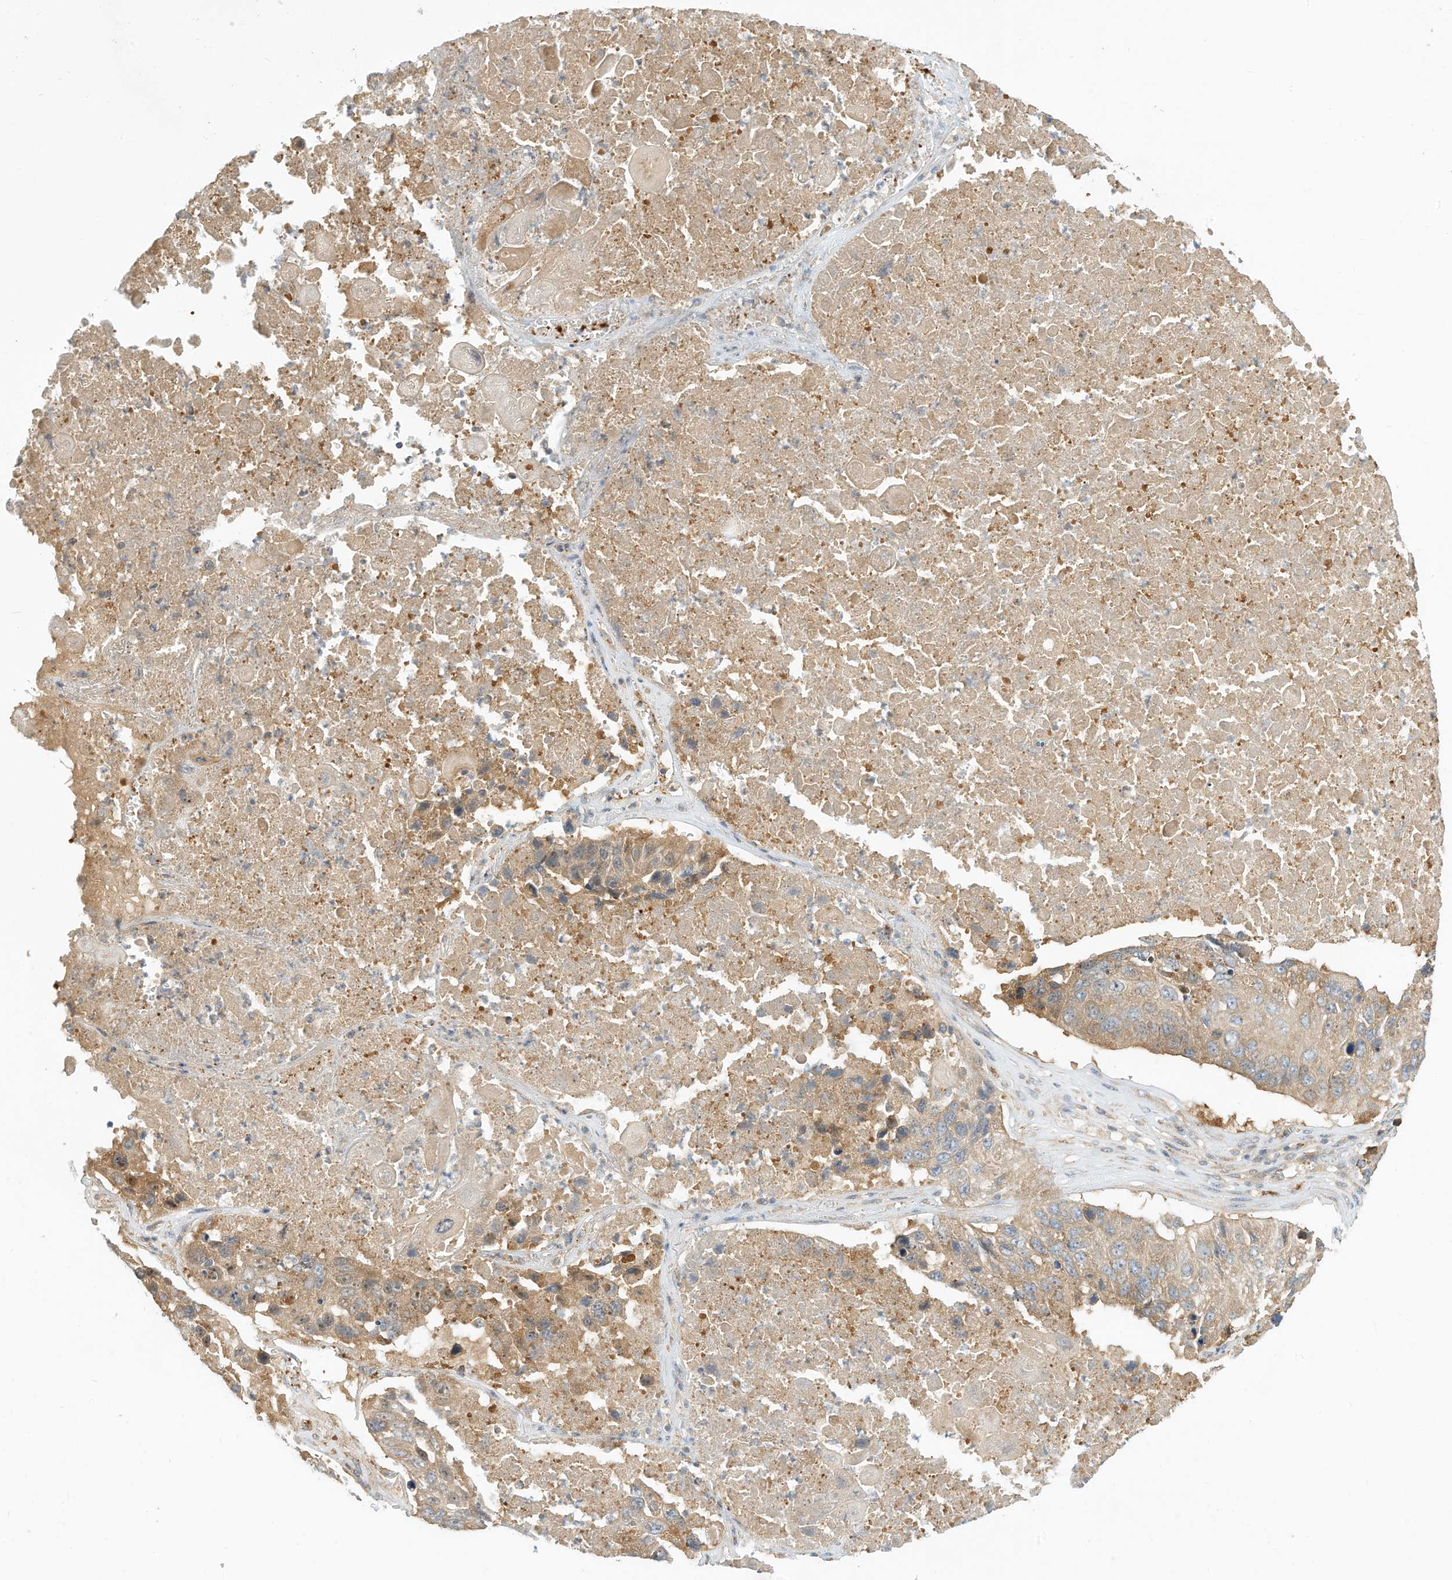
{"staining": {"intensity": "weak", "quantity": ">75%", "location": "cytoplasmic/membranous"}, "tissue": "lung cancer", "cell_type": "Tumor cells", "image_type": "cancer", "snomed": [{"axis": "morphology", "description": "Squamous cell carcinoma, NOS"}, {"axis": "topography", "description": "Lung"}], "caption": "A histopathology image showing weak cytoplasmic/membranous expression in approximately >75% of tumor cells in lung cancer, as visualized by brown immunohistochemical staining.", "gene": "OFD1", "patient": {"sex": "male", "age": 61}}